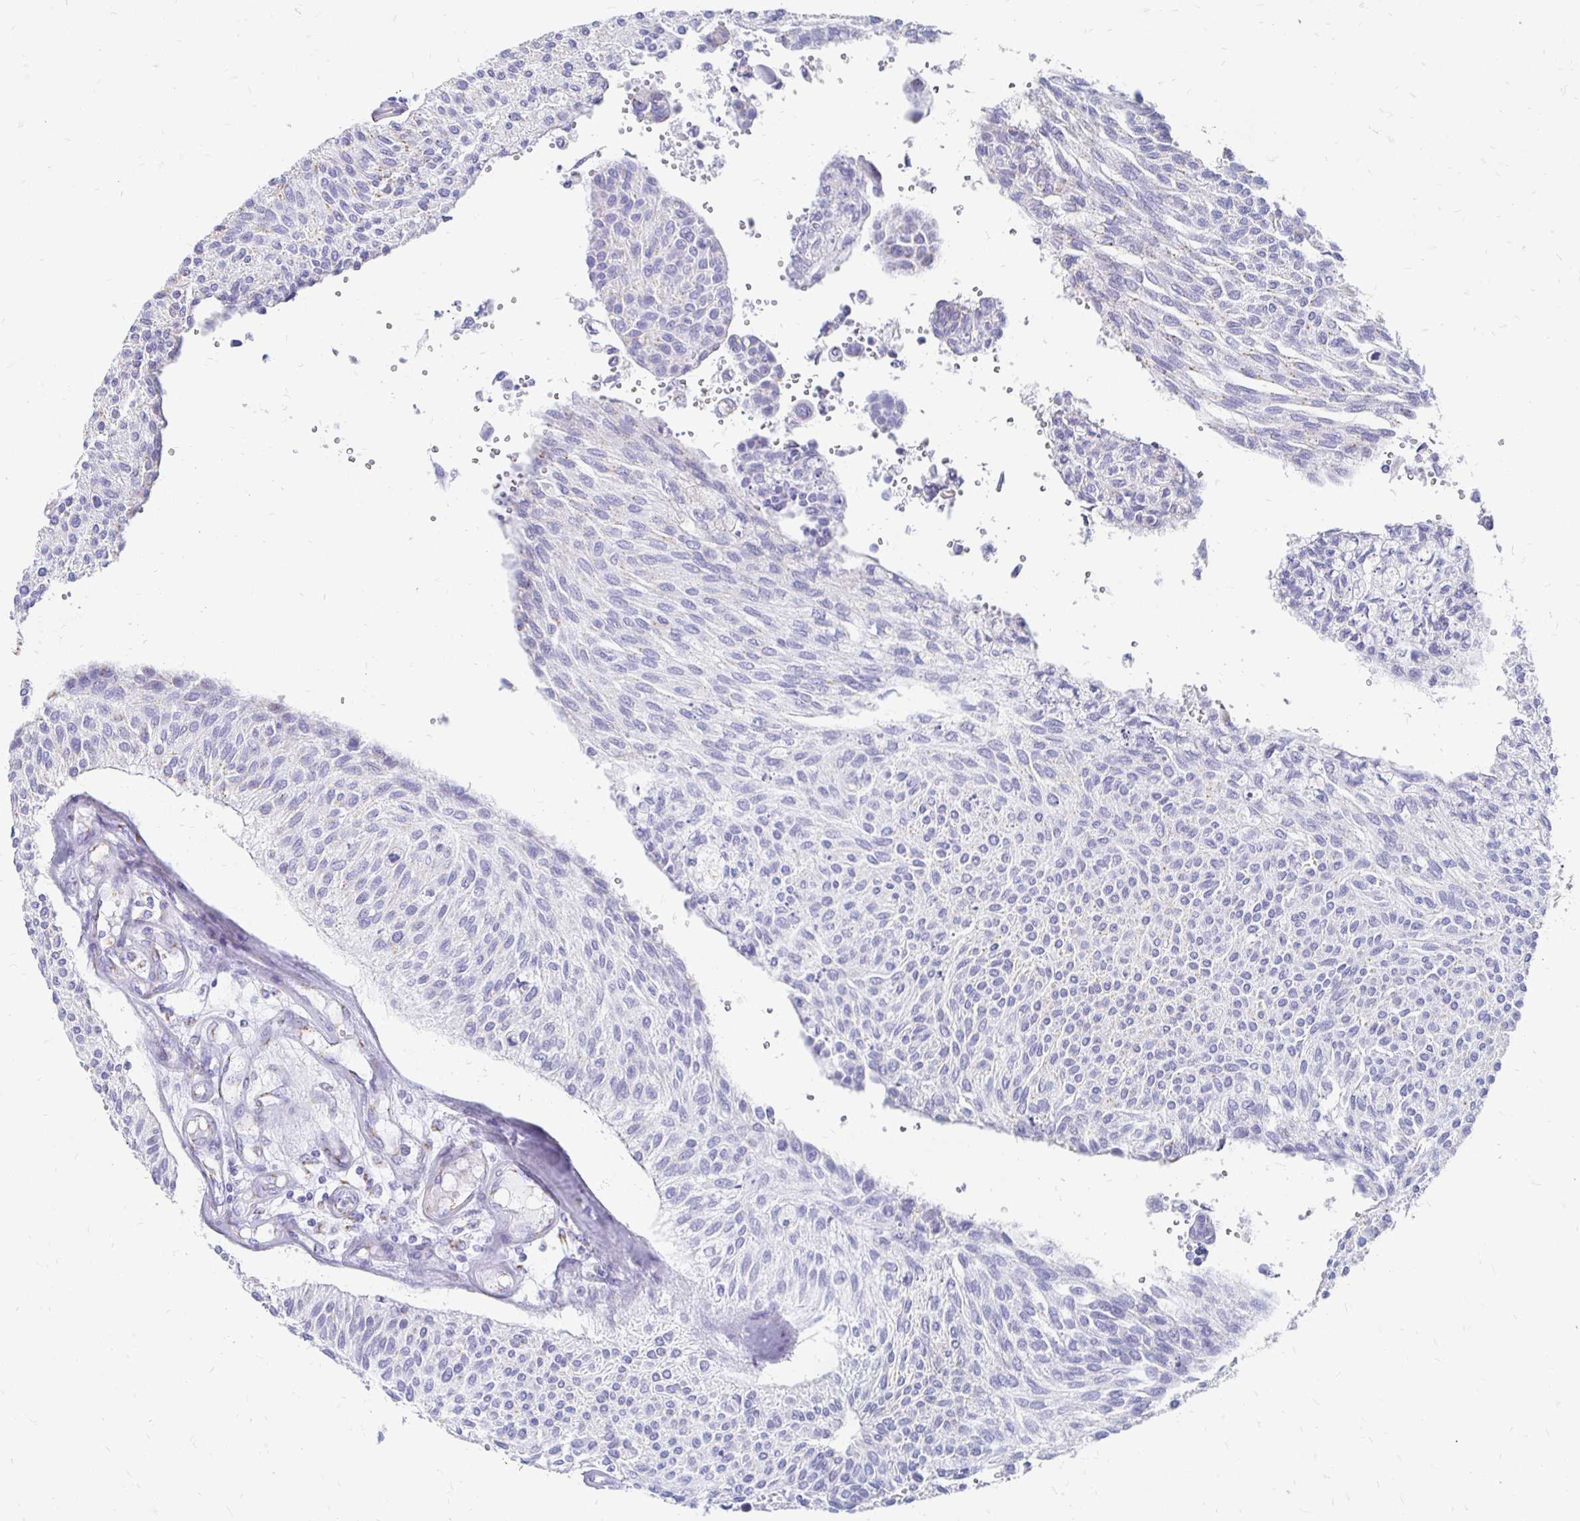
{"staining": {"intensity": "negative", "quantity": "none", "location": "none"}, "tissue": "urothelial cancer", "cell_type": "Tumor cells", "image_type": "cancer", "snomed": [{"axis": "morphology", "description": "Urothelial carcinoma, NOS"}, {"axis": "topography", "description": "Urinary bladder"}], "caption": "Immunohistochemical staining of urothelial cancer reveals no significant staining in tumor cells.", "gene": "PAGE4", "patient": {"sex": "male", "age": 55}}